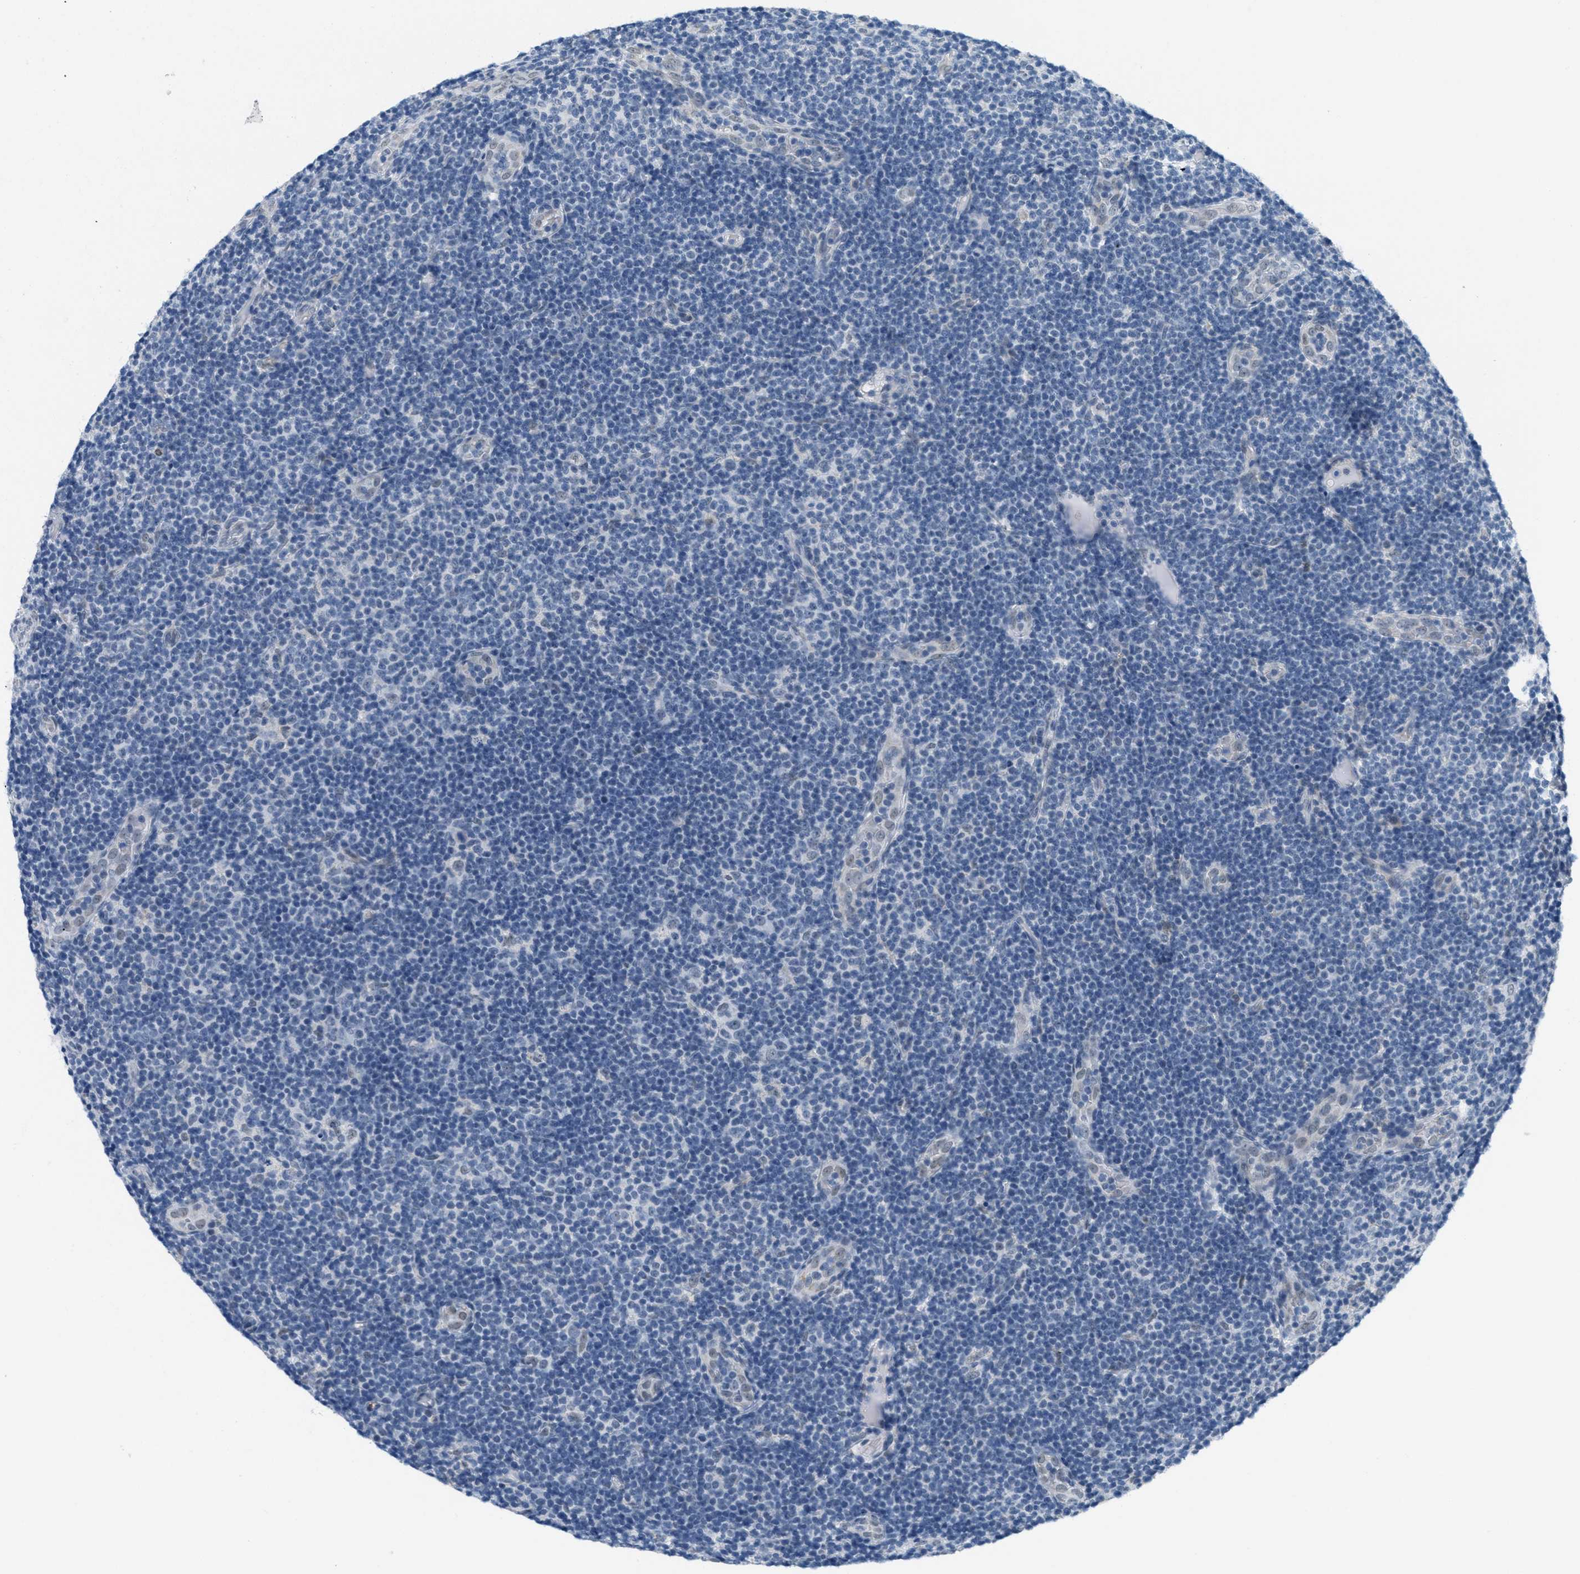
{"staining": {"intensity": "negative", "quantity": "none", "location": "none"}, "tissue": "lymphoma", "cell_type": "Tumor cells", "image_type": "cancer", "snomed": [{"axis": "morphology", "description": "Malignant lymphoma, non-Hodgkin's type, Low grade"}, {"axis": "topography", "description": "Lymph node"}], "caption": "Immunohistochemistry of lymphoma shows no staining in tumor cells. (Stains: DAB (3,3'-diaminobenzidine) immunohistochemistry with hematoxylin counter stain, Microscopy: brightfield microscopy at high magnification).", "gene": "HS3ST2", "patient": {"sex": "male", "age": 83}}